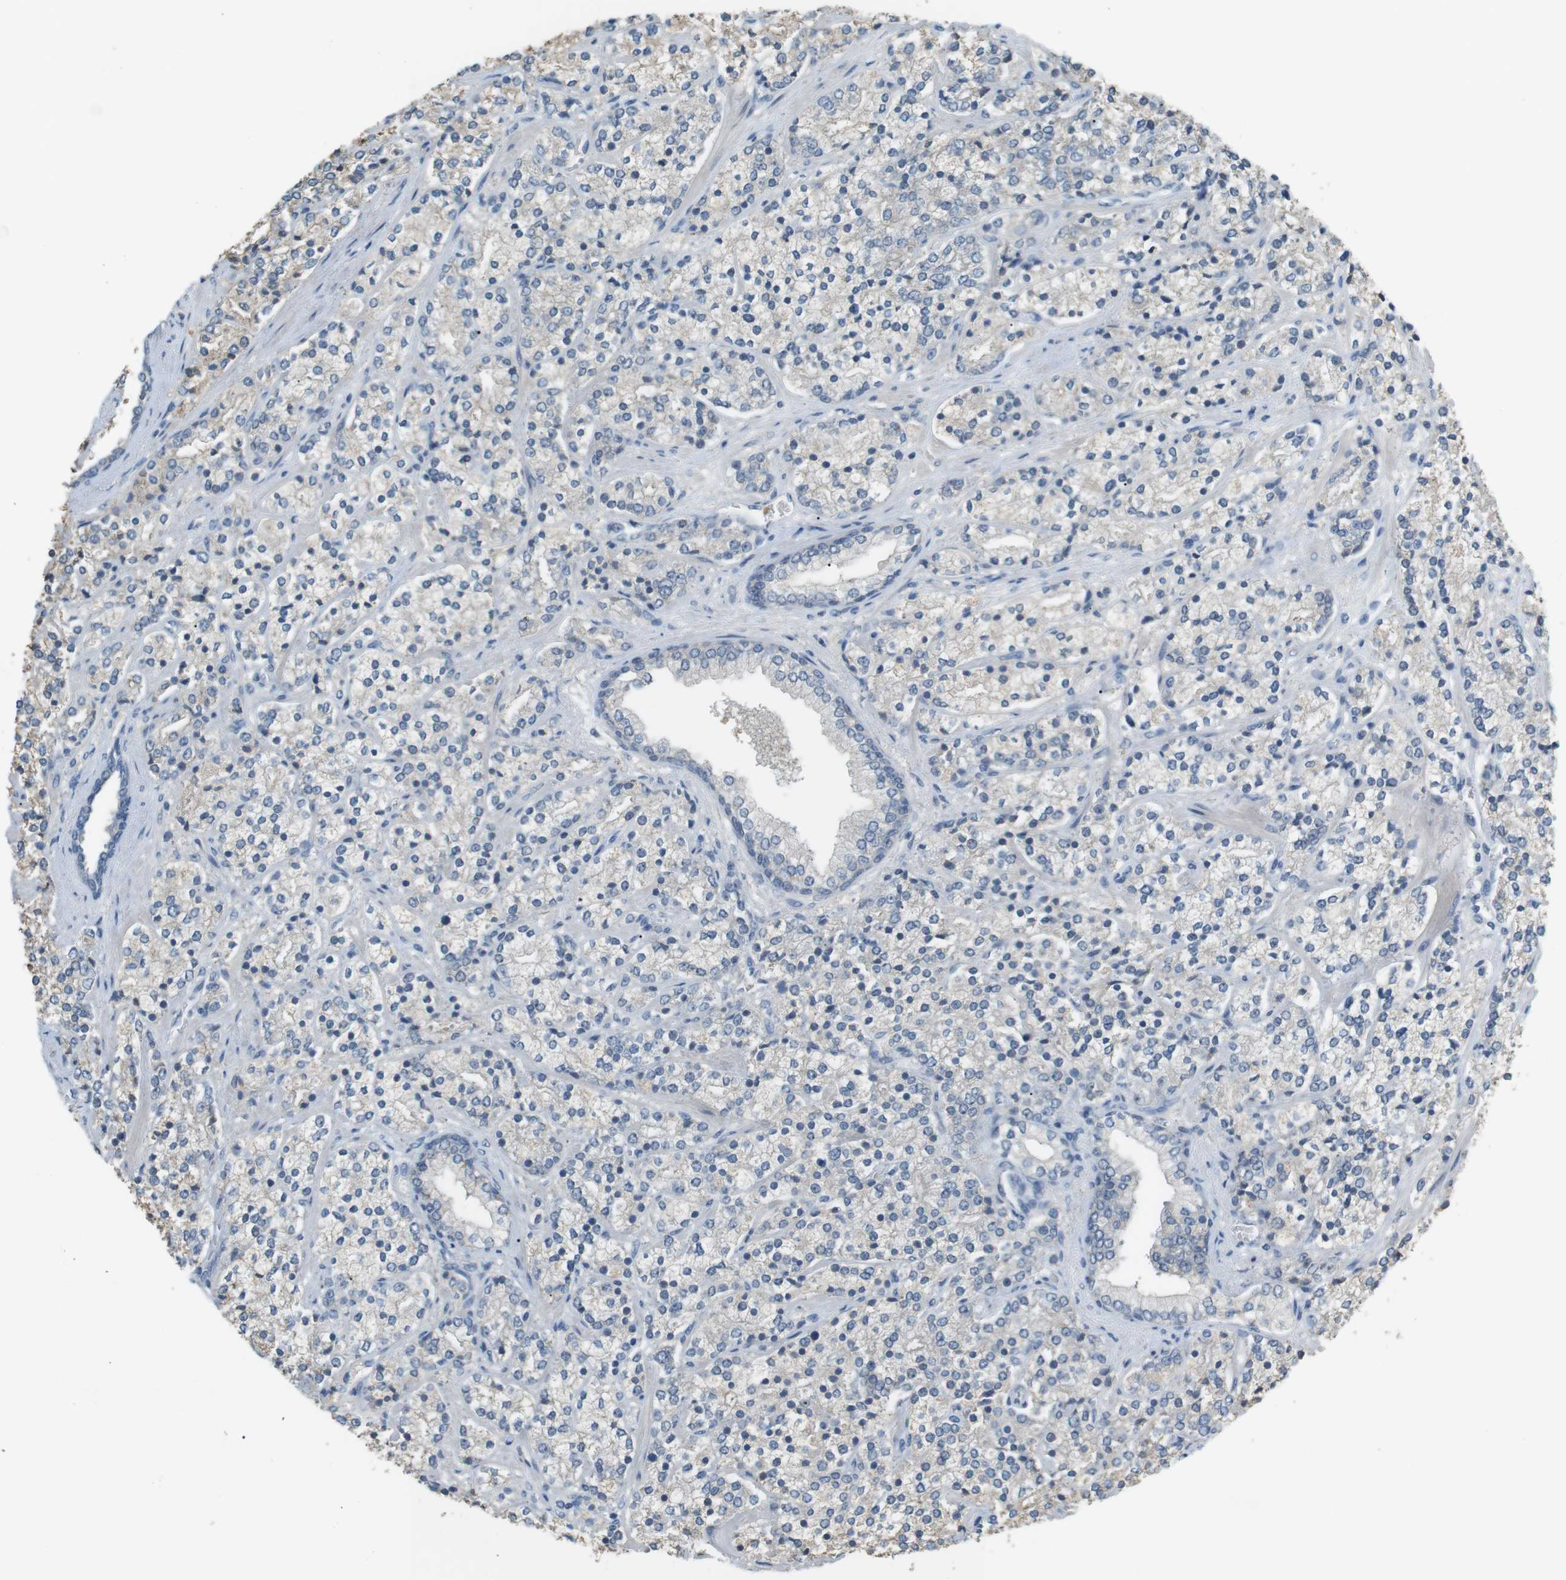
{"staining": {"intensity": "negative", "quantity": "none", "location": "none"}, "tissue": "prostate cancer", "cell_type": "Tumor cells", "image_type": "cancer", "snomed": [{"axis": "morphology", "description": "Adenocarcinoma, High grade"}, {"axis": "topography", "description": "Prostate"}], "caption": "This is an immunohistochemistry (IHC) micrograph of prostate adenocarcinoma (high-grade). There is no expression in tumor cells.", "gene": "RTN3", "patient": {"sex": "male", "age": 71}}